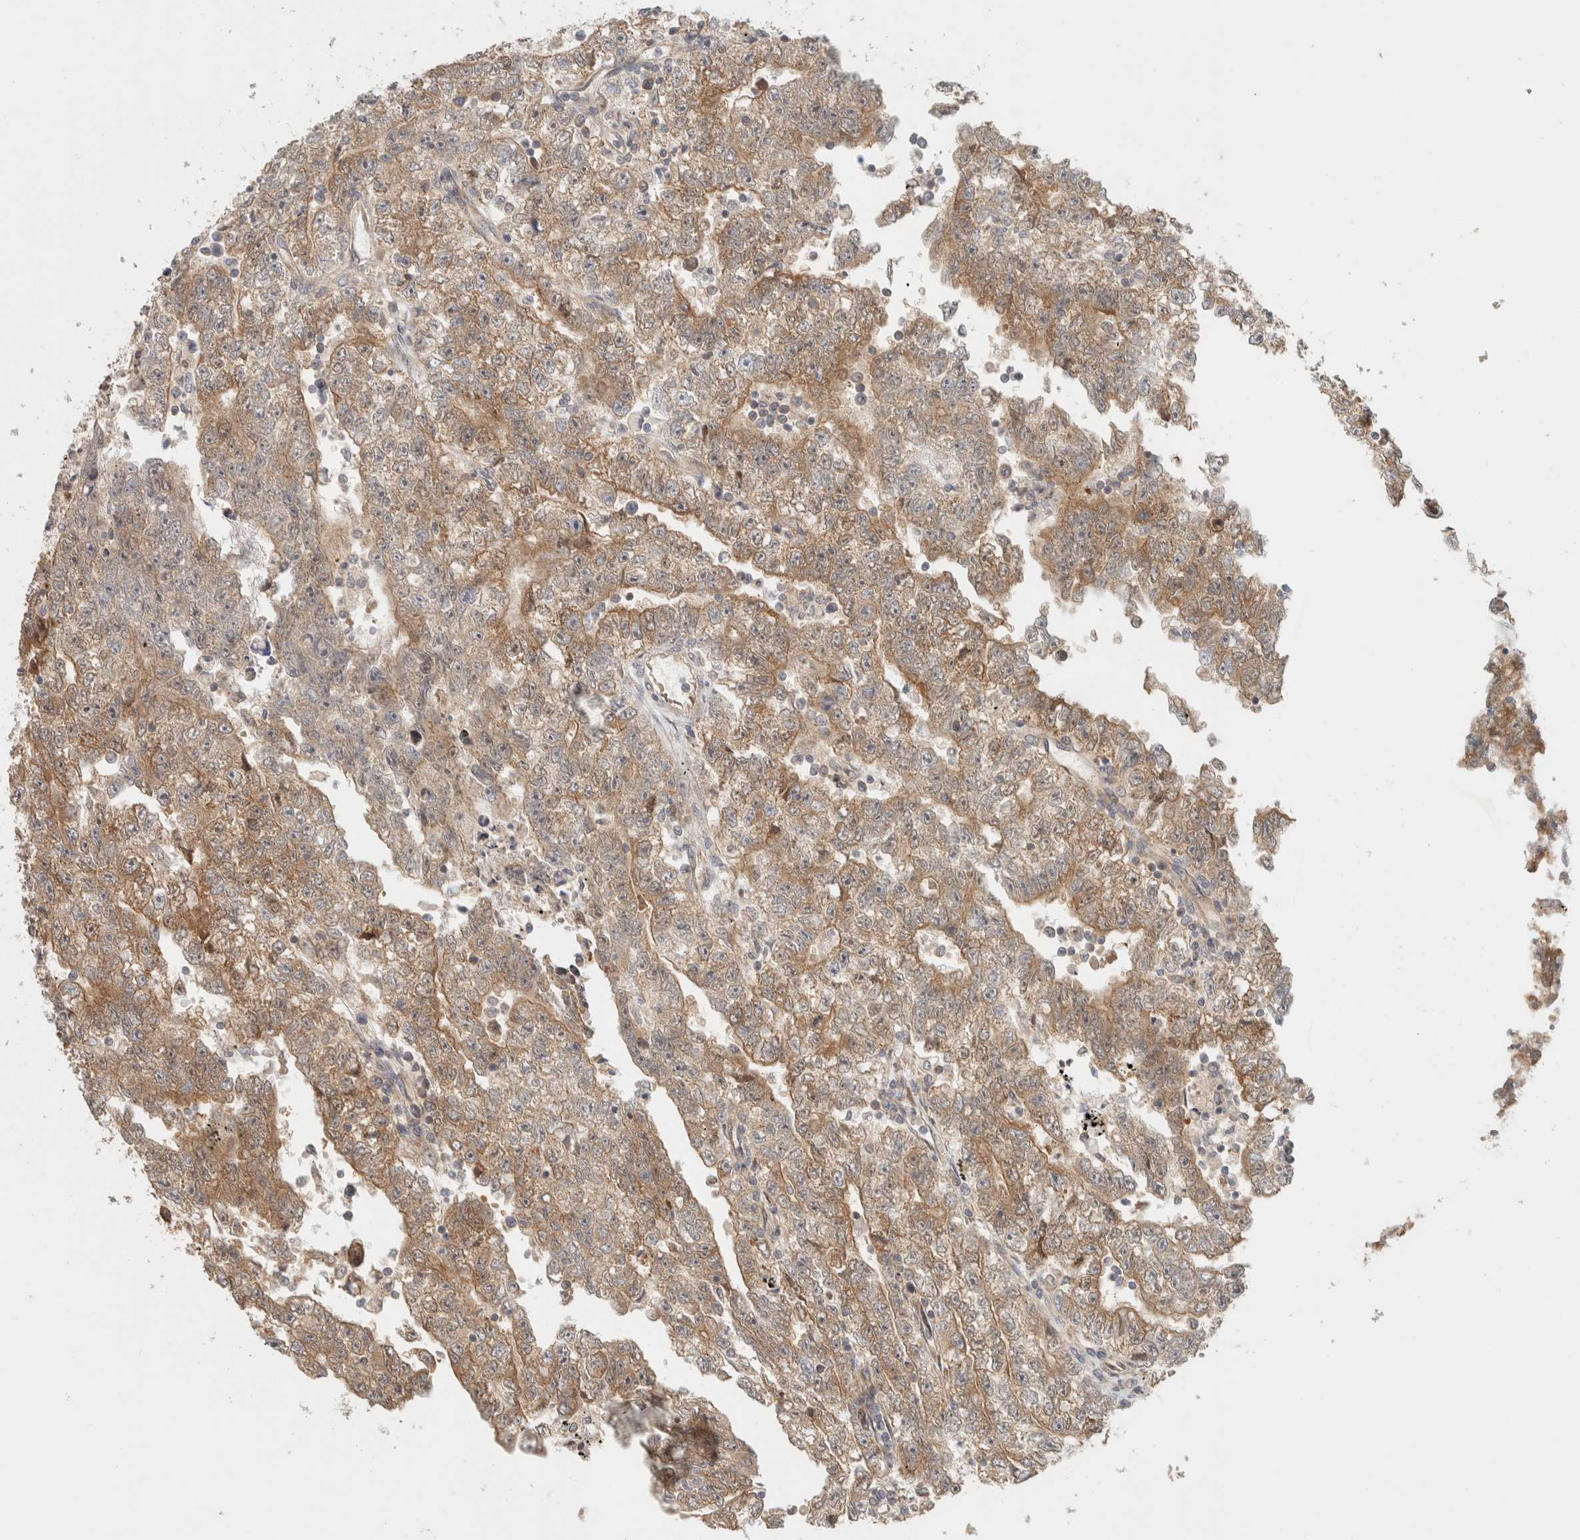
{"staining": {"intensity": "moderate", "quantity": ">75%", "location": "cytoplasmic/membranous"}, "tissue": "testis cancer", "cell_type": "Tumor cells", "image_type": "cancer", "snomed": [{"axis": "morphology", "description": "Carcinoma, Embryonal, NOS"}, {"axis": "topography", "description": "Testis"}], "caption": "Protein expression analysis of human embryonal carcinoma (testis) reveals moderate cytoplasmic/membranous staining in approximately >75% of tumor cells. (IHC, brightfield microscopy, high magnification).", "gene": "ADSS2", "patient": {"sex": "male", "age": 25}}